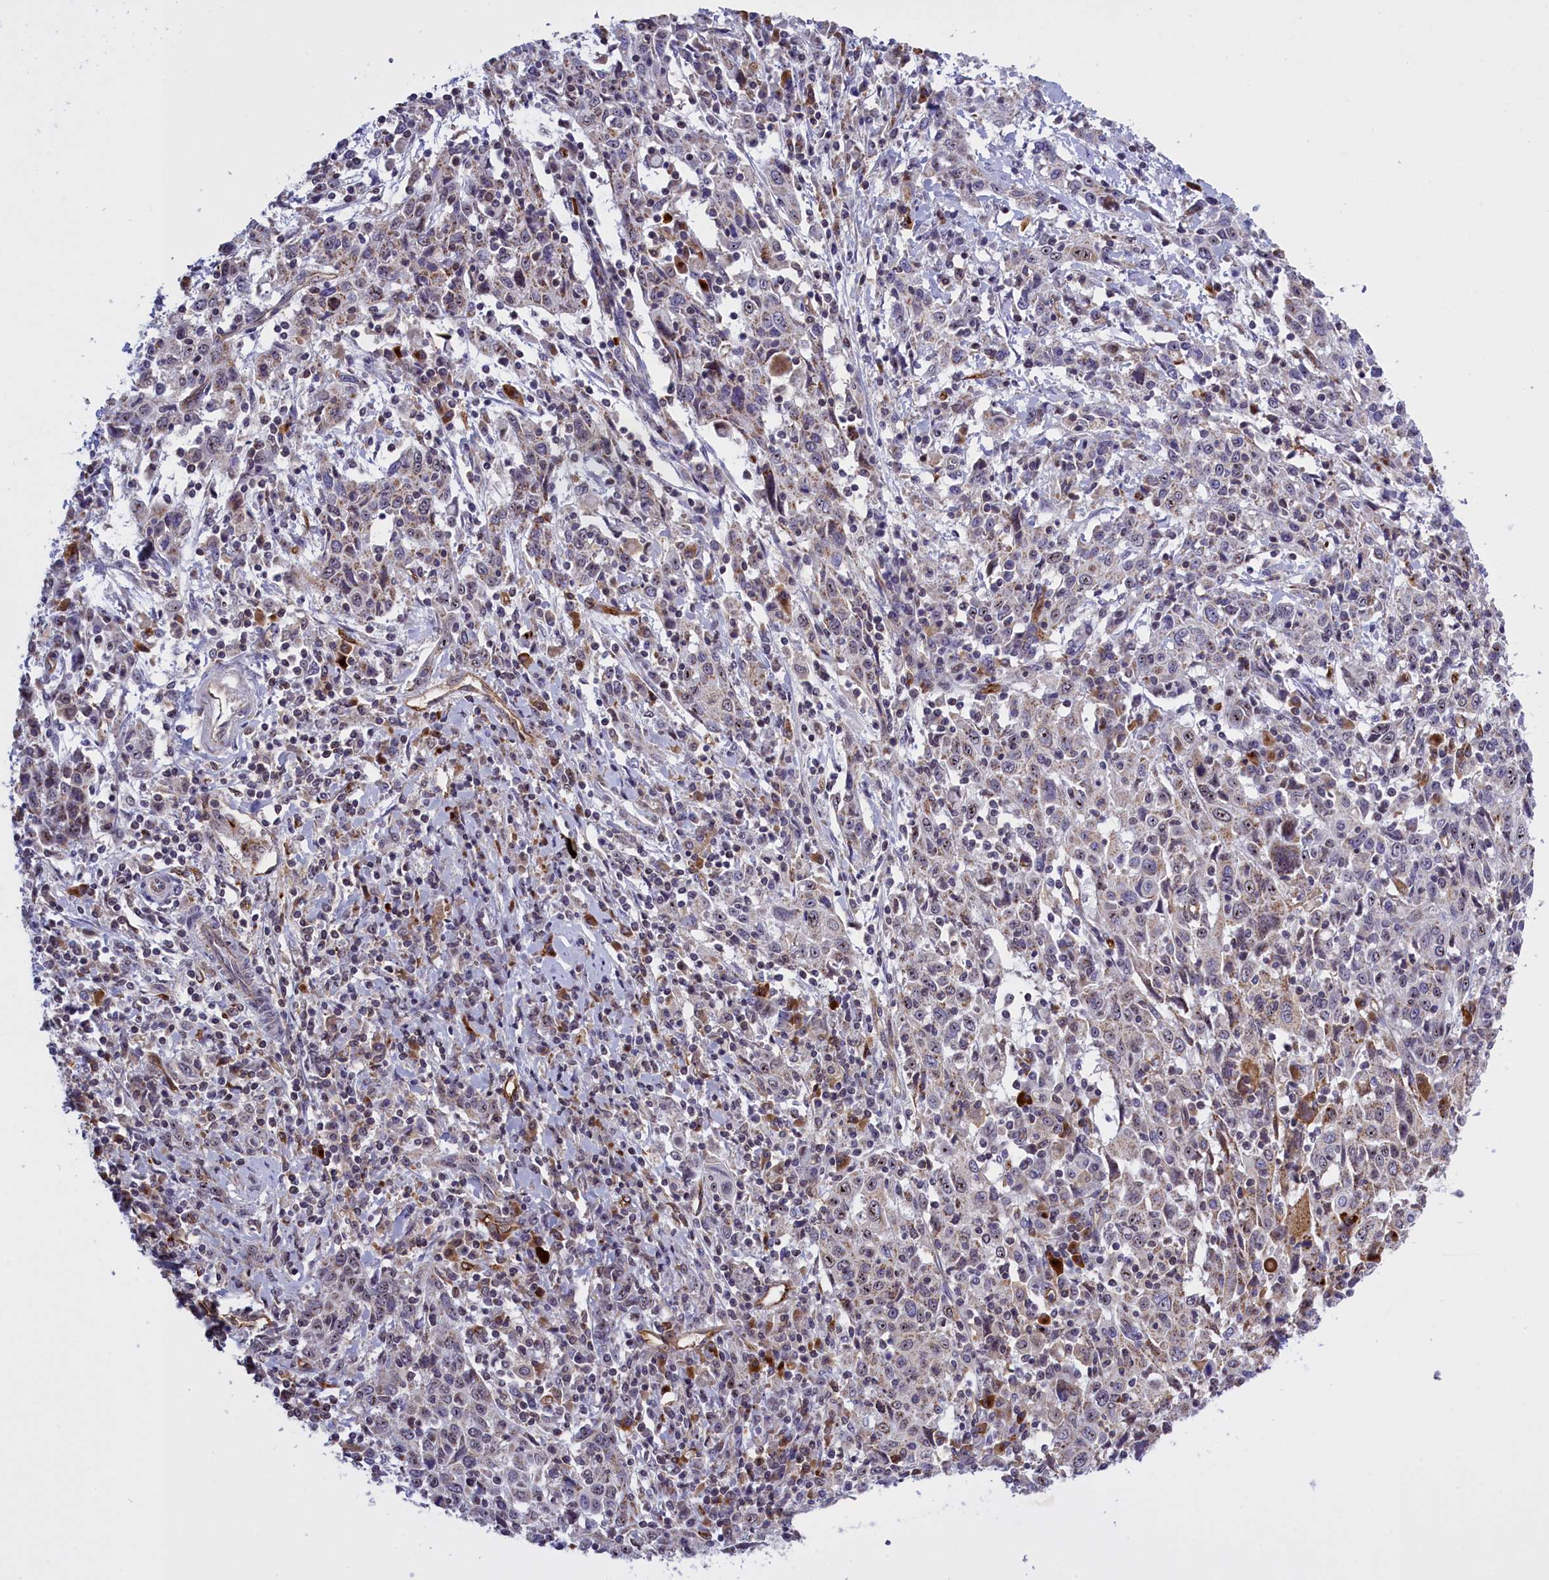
{"staining": {"intensity": "moderate", "quantity": "<25%", "location": "cytoplasmic/membranous"}, "tissue": "cervical cancer", "cell_type": "Tumor cells", "image_type": "cancer", "snomed": [{"axis": "morphology", "description": "Squamous cell carcinoma, NOS"}, {"axis": "topography", "description": "Cervix"}], "caption": "The immunohistochemical stain shows moderate cytoplasmic/membranous staining in tumor cells of cervical cancer (squamous cell carcinoma) tissue.", "gene": "MPND", "patient": {"sex": "female", "age": 46}}